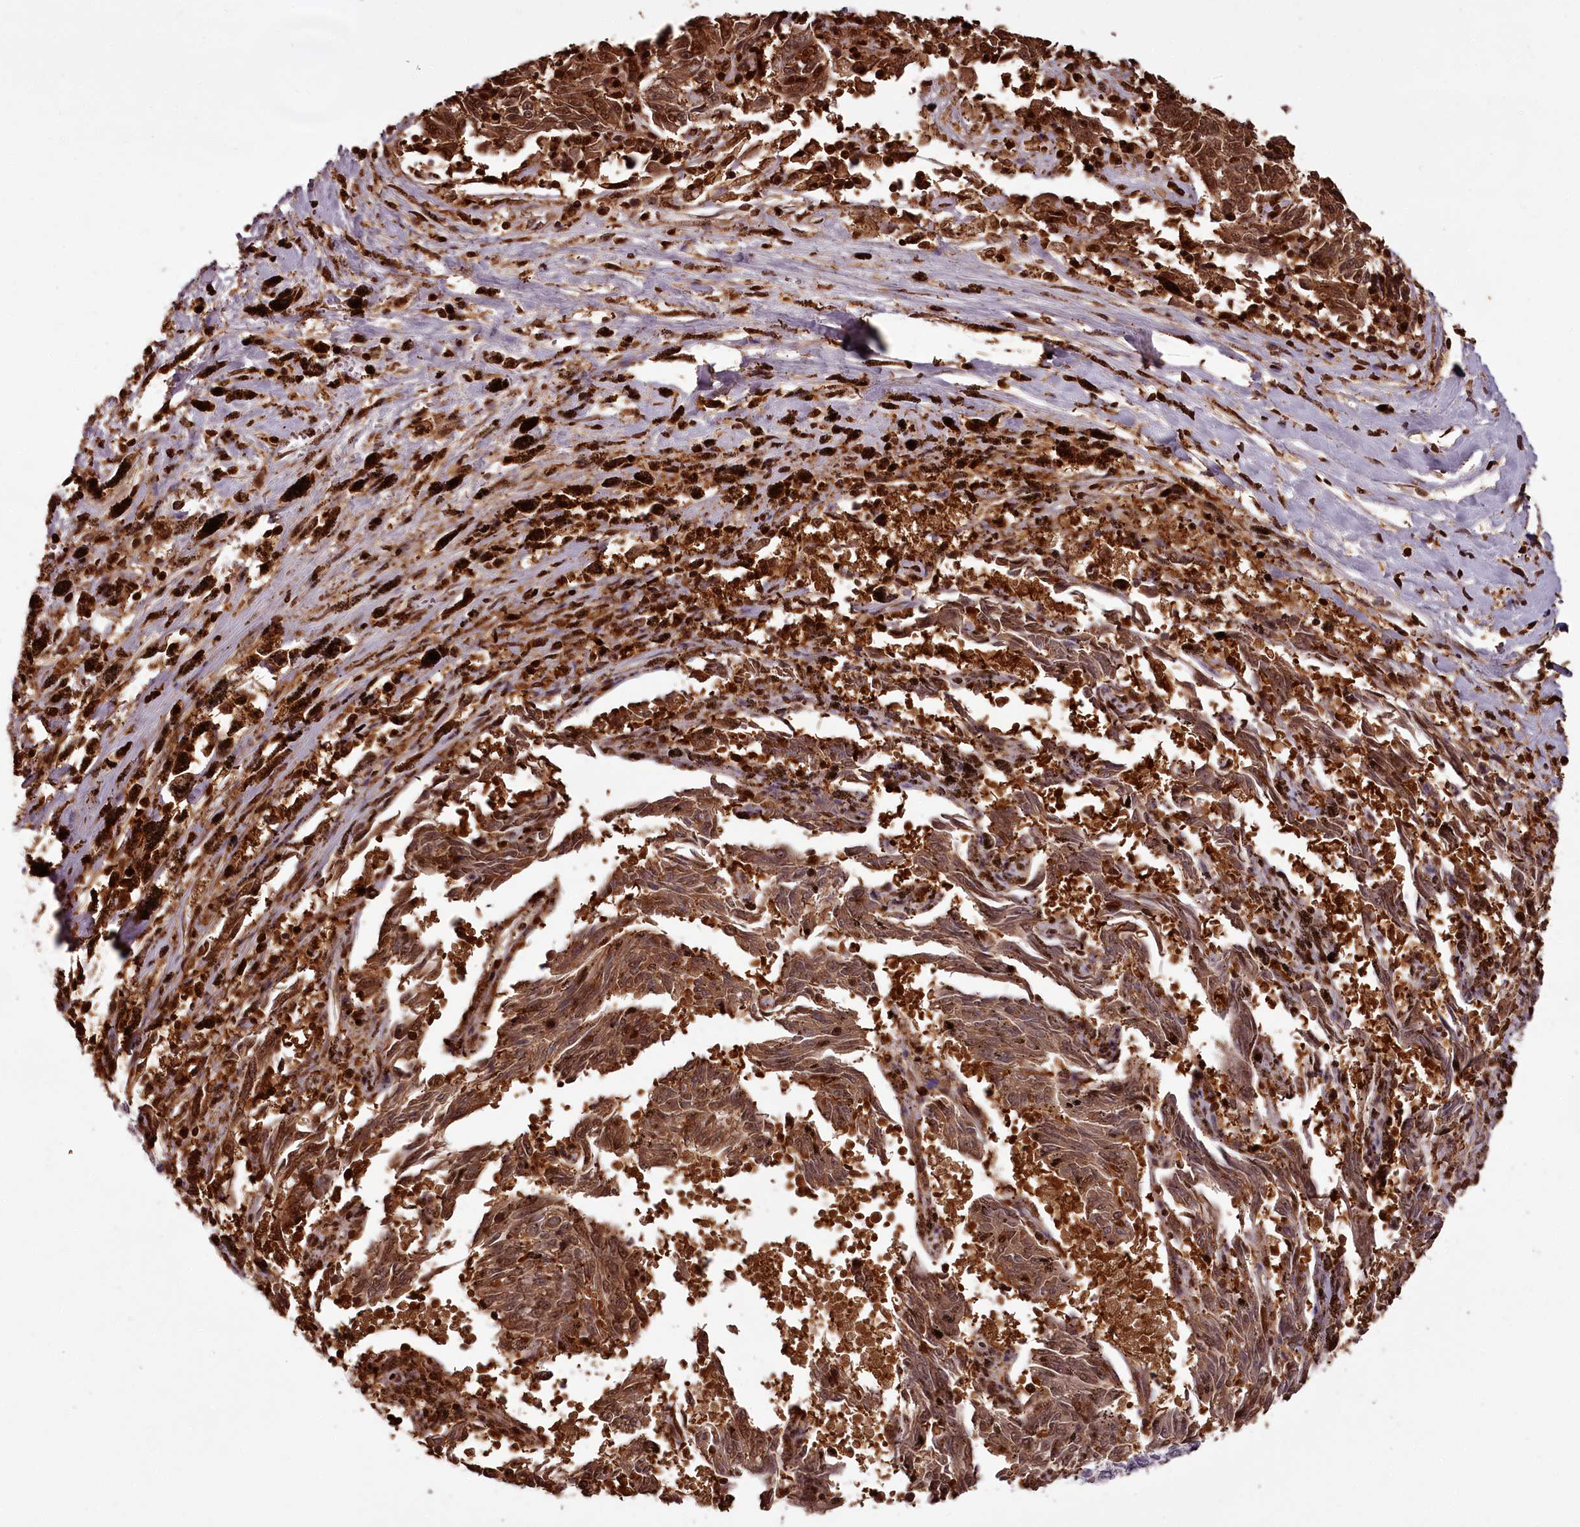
{"staining": {"intensity": "moderate", "quantity": ">75%", "location": "cytoplasmic/membranous,nuclear"}, "tissue": "melanoma", "cell_type": "Tumor cells", "image_type": "cancer", "snomed": [{"axis": "morphology", "description": "Malignant melanoma, NOS"}, {"axis": "topography", "description": "Skin"}], "caption": "Malignant melanoma was stained to show a protein in brown. There is medium levels of moderate cytoplasmic/membranous and nuclear staining in about >75% of tumor cells.", "gene": "NPRL2", "patient": {"sex": "female", "age": 72}}